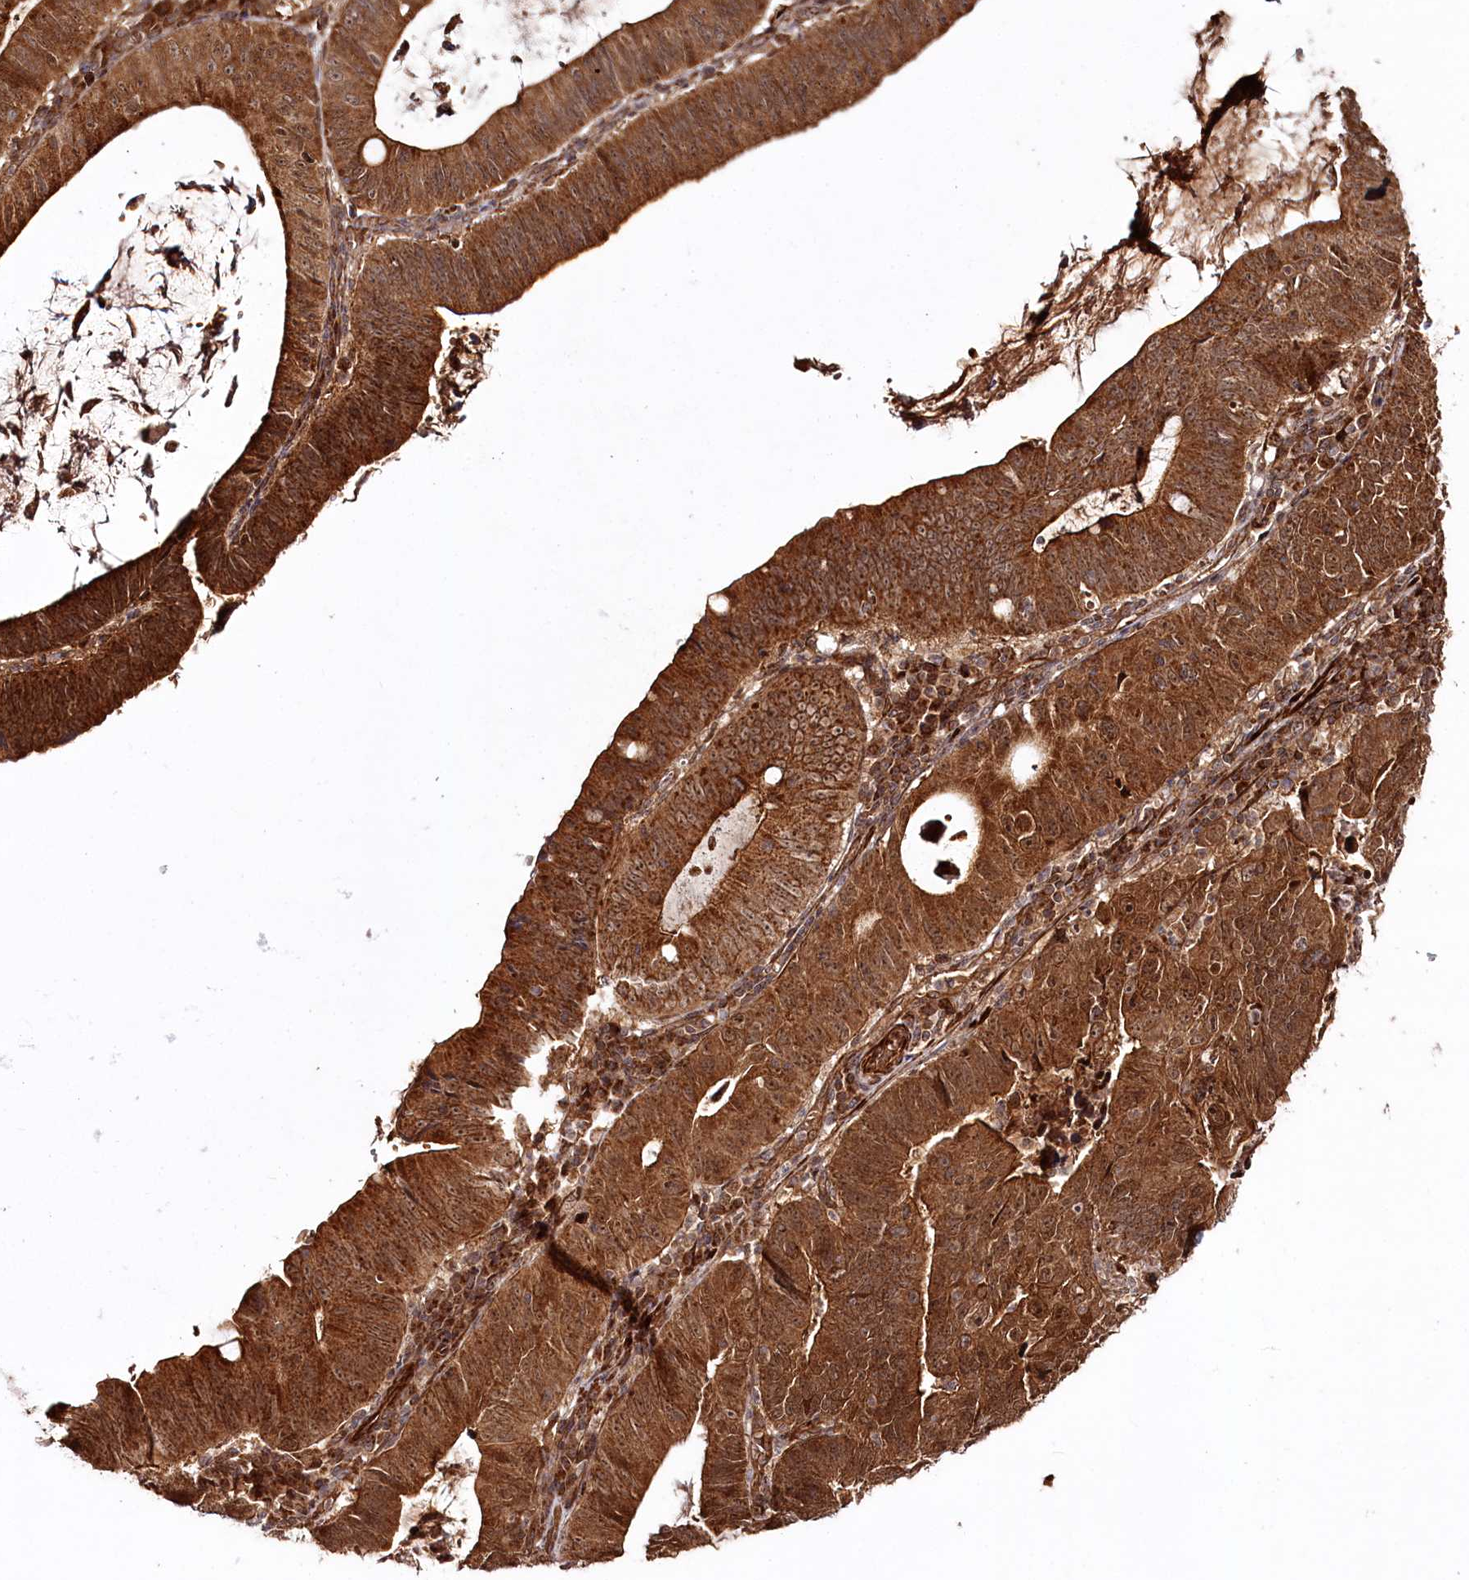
{"staining": {"intensity": "strong", "quantity": ">75%", "location": "cytoplasmic/membranous"}, "tissue": "stomach cancer", "cell_type": "Tumor cells", "image_type": "cancer", "snomed": [{"axis": "morphology", "description": "Adenocarcinoma, NOS"}, {"axis": "topography", "description": "Stomach"}], "caption": "Human stomach adenocarcinoma stained for a protein (brown) exhibits strong cytoplasmic/membranous positive positivity in approximately >75% of tumor cells.", "gene": "REXO2", "patient": {"sex": "male", "age": 59}}